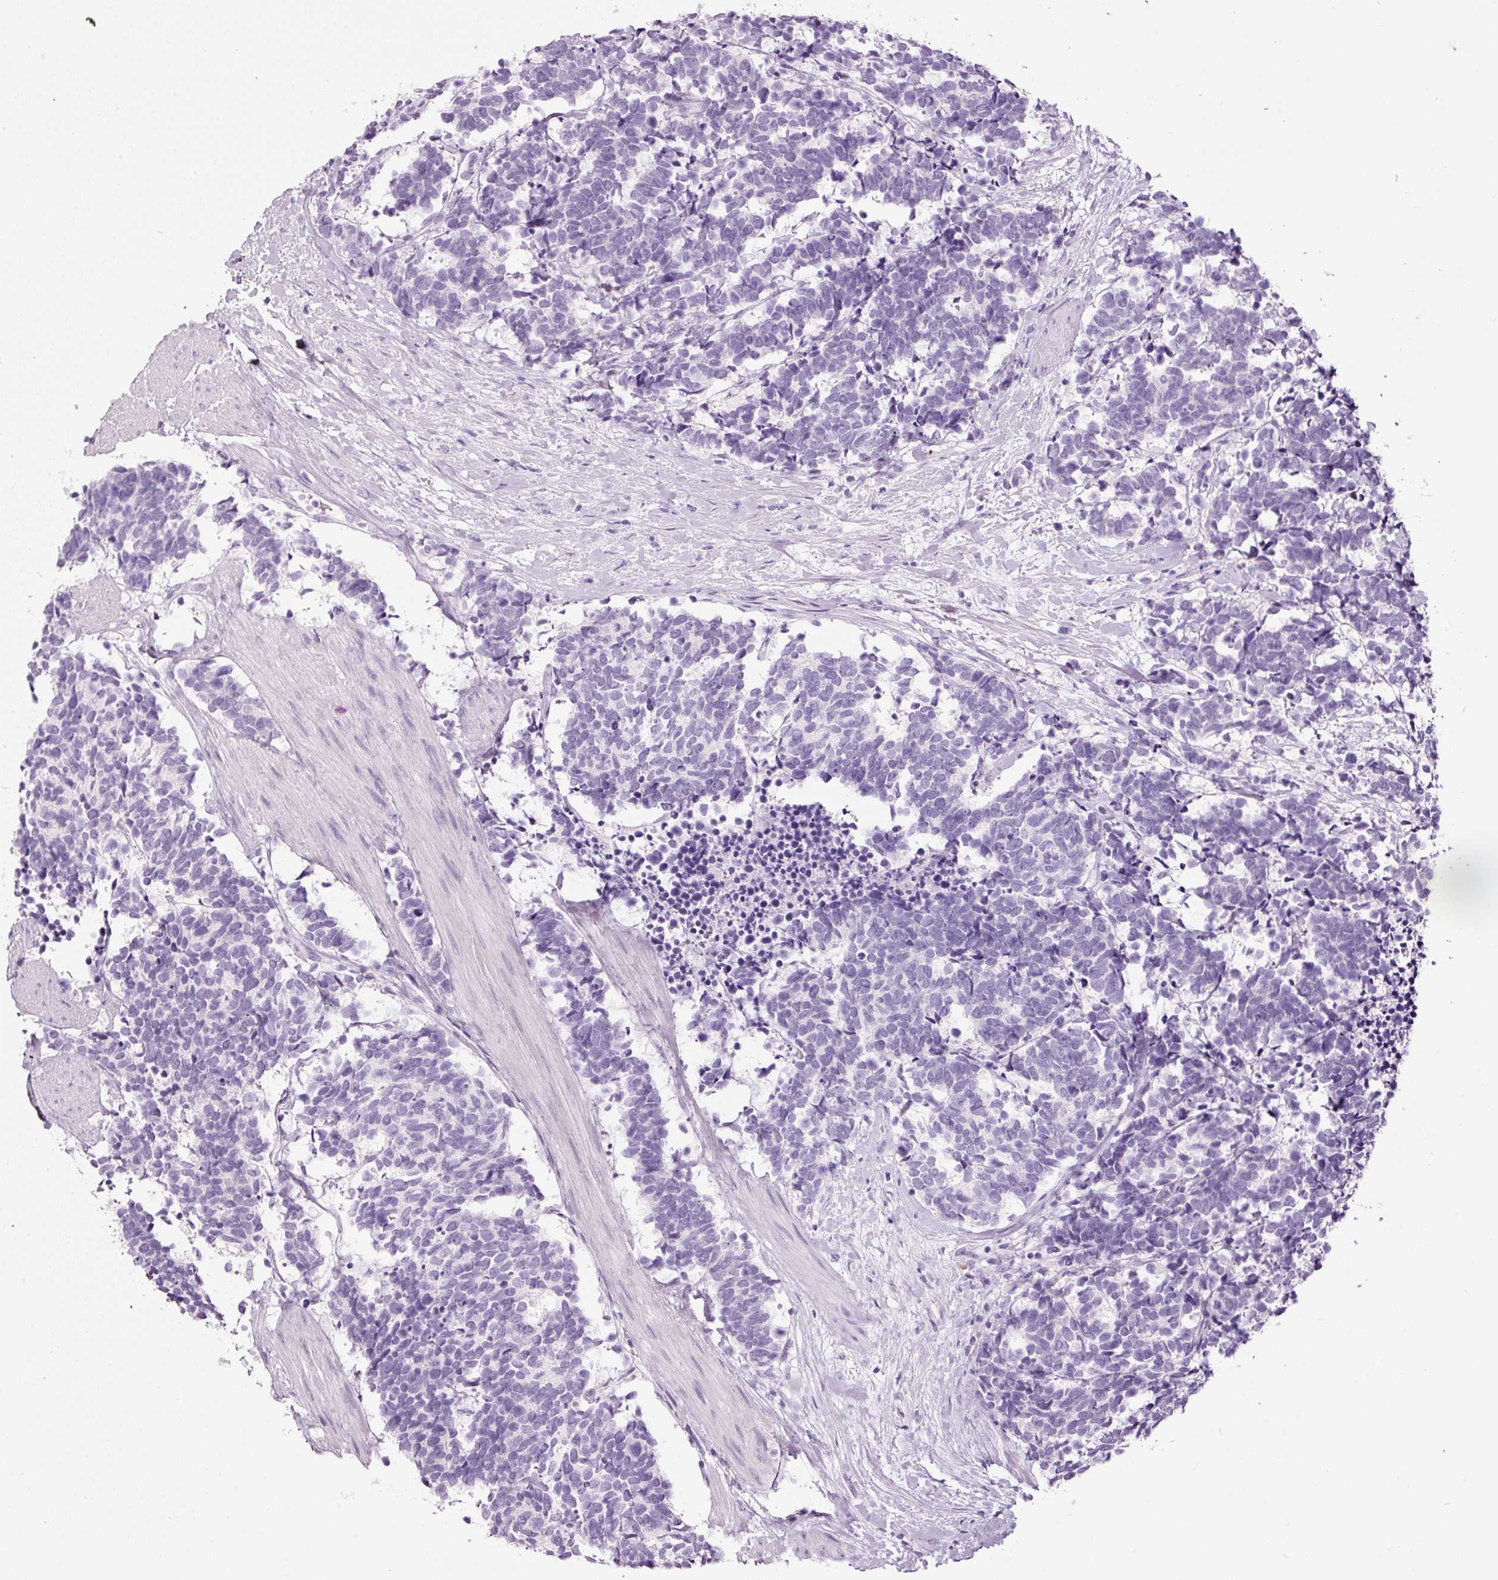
{"staining": {"intensity": "negative", "quantity": "none", "location": "none"}, "tissue": "carcinoid", "cell_type": "Tumor cells", "image_type": "cancer", "snomed": [{"axis": "morphology", "description": "Carcinoma, NOS"}, {"axis": "morphology", "description": "Carcinoid, malignant, NOS"}, {"axis": "topography", "description": "Prostate"}], "caption": "DAB (3,3'-diaminobenzidine) immunohistochemical staining of carcinoid demonstrates no significant expression in tumor cells. (DAB (3,3'-diaminobenzidine) immunohistochemistry, high magnification).", "gene": "KLF1", "patient": {"sex": "male", "age": 57}}